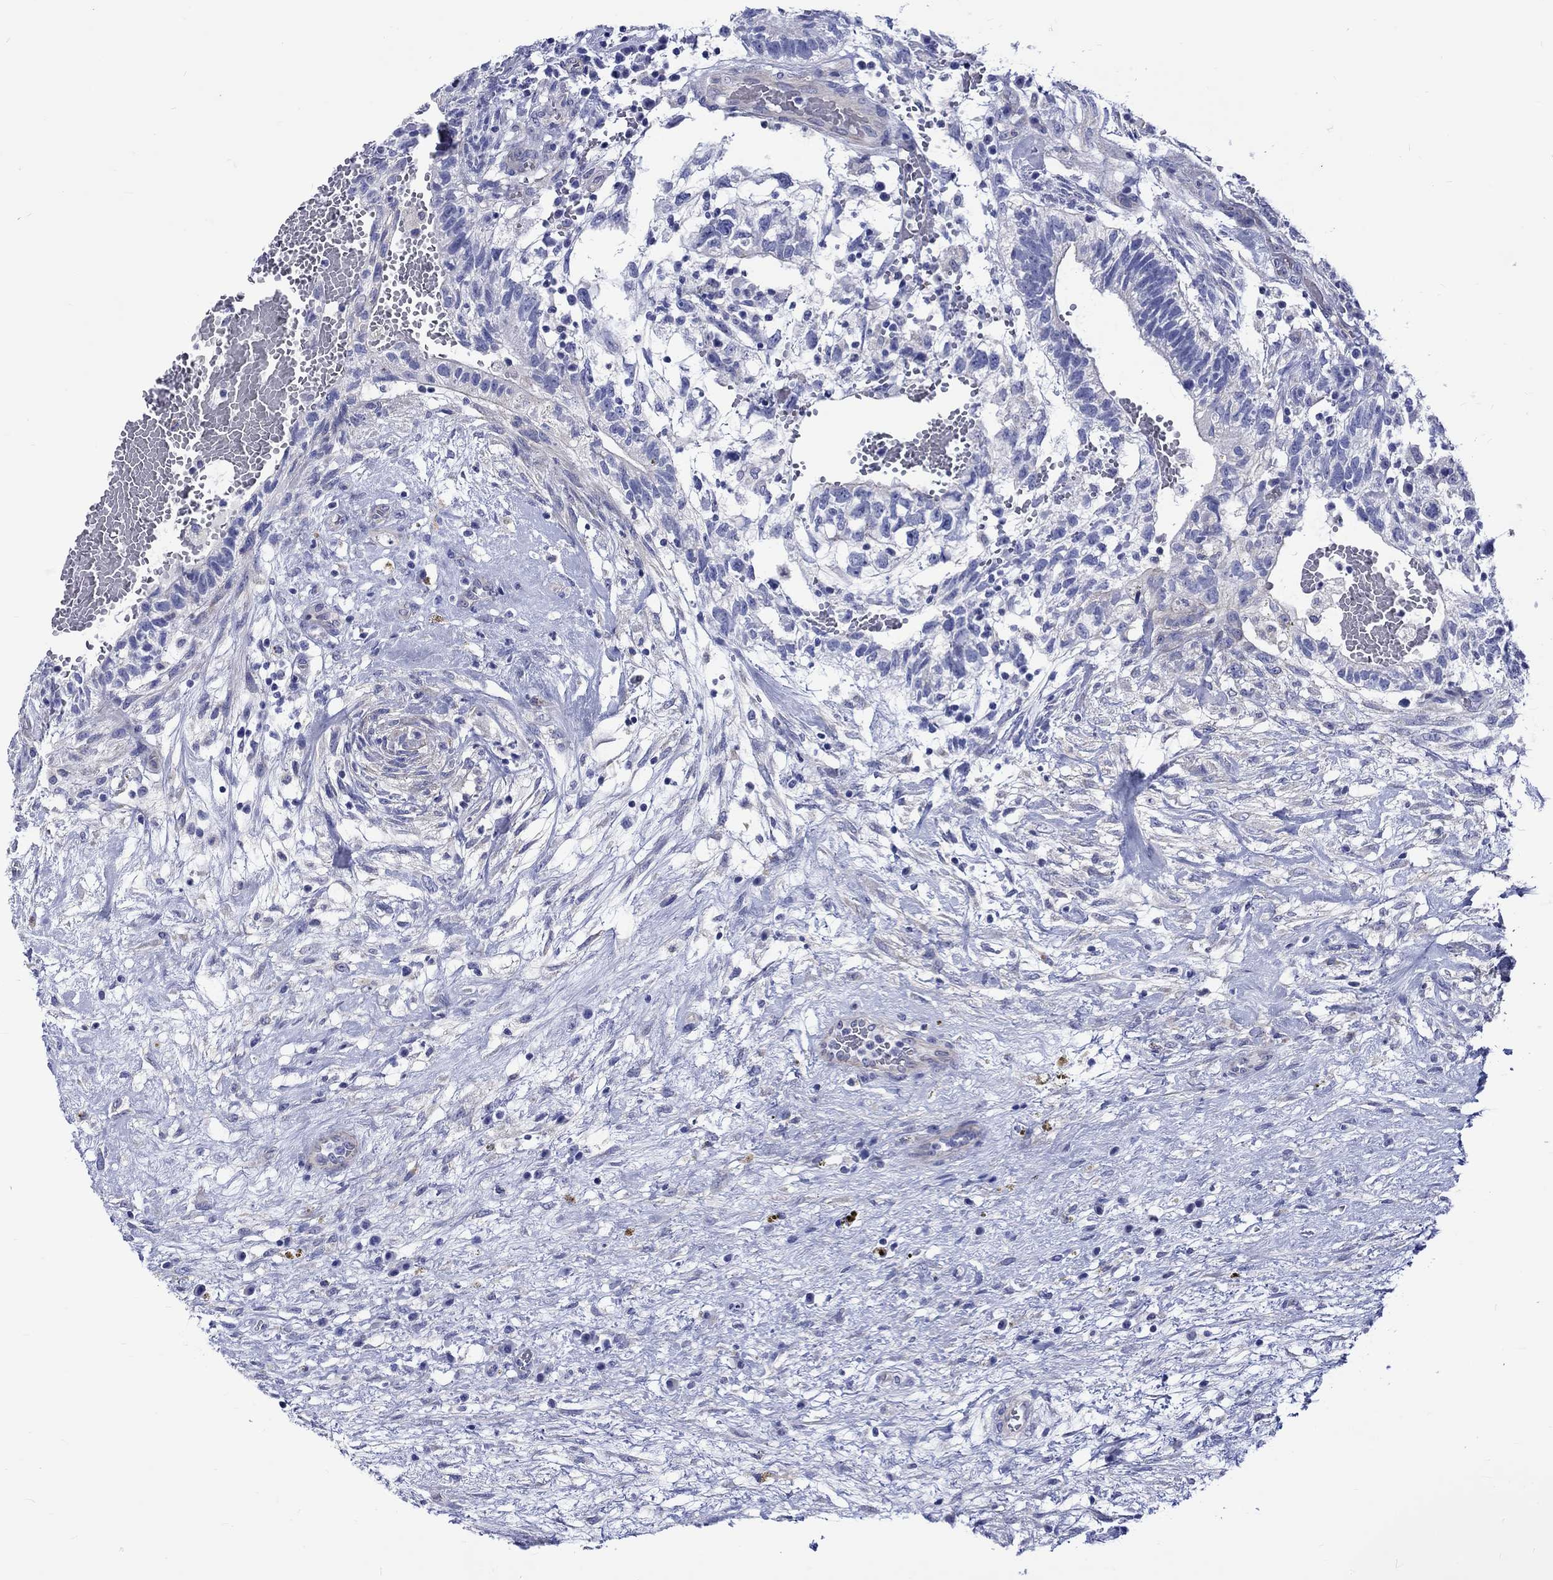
{"staining": {"intensity": "negative", "quantity": "none", "location": "none"}, "tissue": "testis cancer", "cell_type": "Tumor cells", "image_type": "cancer", "snomed": [{"axis": "morphology", "description": "Normal tissue, NOS"}, {"axis": "morphology", "description": "Carcinoma, Embryonal, NOS"}, {"axis": "topography", "description": "Testis"}, {"axis": "topography", "description": "Epididymis"}], "caption": "An immunohistochemistry image of testis embryonal carcinoma is shown. There is no staining in tumor cells of testis embryonal carcinoma.", "gene": "SH2D7", "patient": {"sex": "male", "age": 32}}